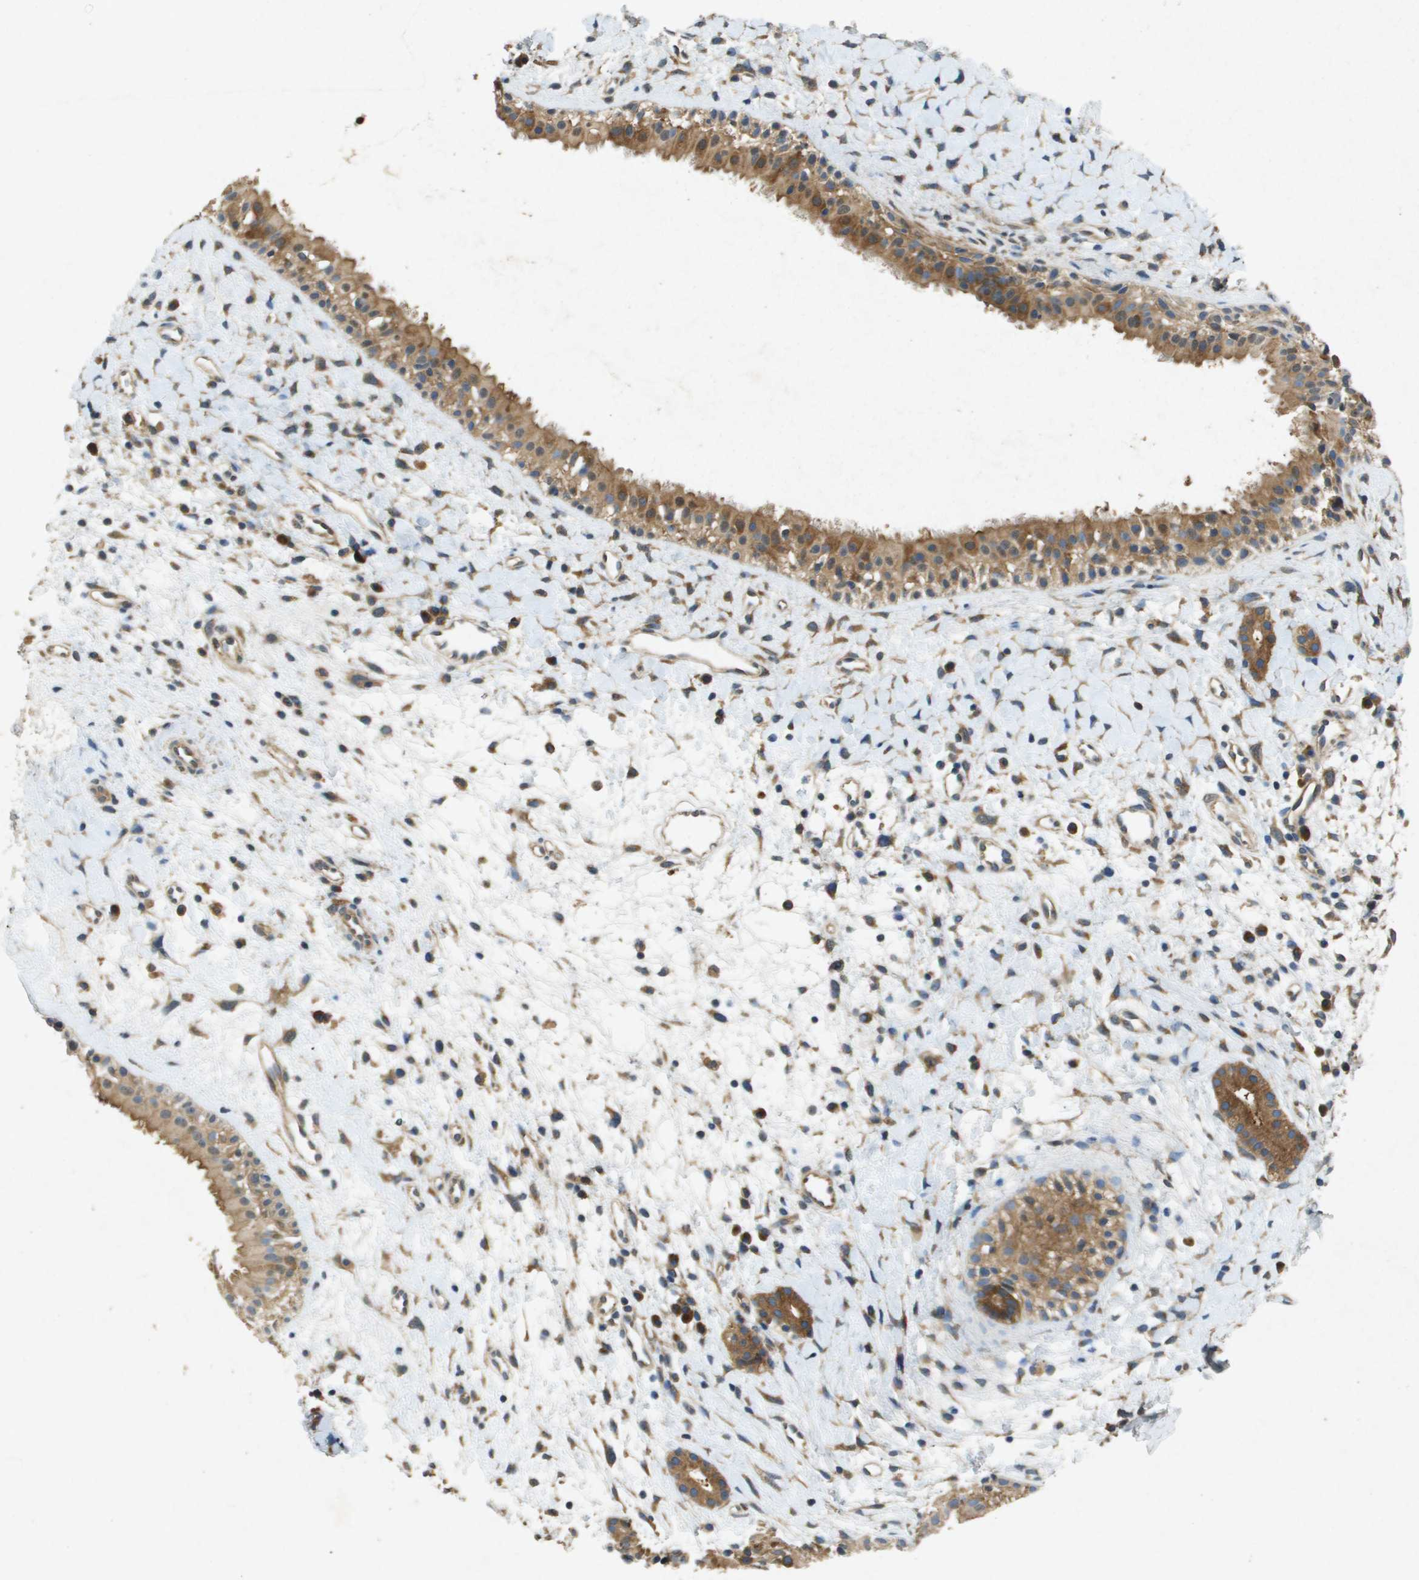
{"staining": {"intensity": "moderate", "quantity": ">75%", "location": "cytoplasmic/membranous"}, "tissue": "nasopharynx", "cell_type": "Respiratory epithelial cells", "image_type": "normal", "snomed": [{"axis": "morphology", "description": "Normal tissue, NOS"}, {"axis": "topography", "description": "Nasopharynx"}], "caption": "Protein staining by IHC shows moderate cytoplasmic/membranous expression in approximately >75% of respiratory epithelial cells in unremarkable nasopharynx.", "gene": "PTPRT", "patient": {"sex": "male", "age": 22}}